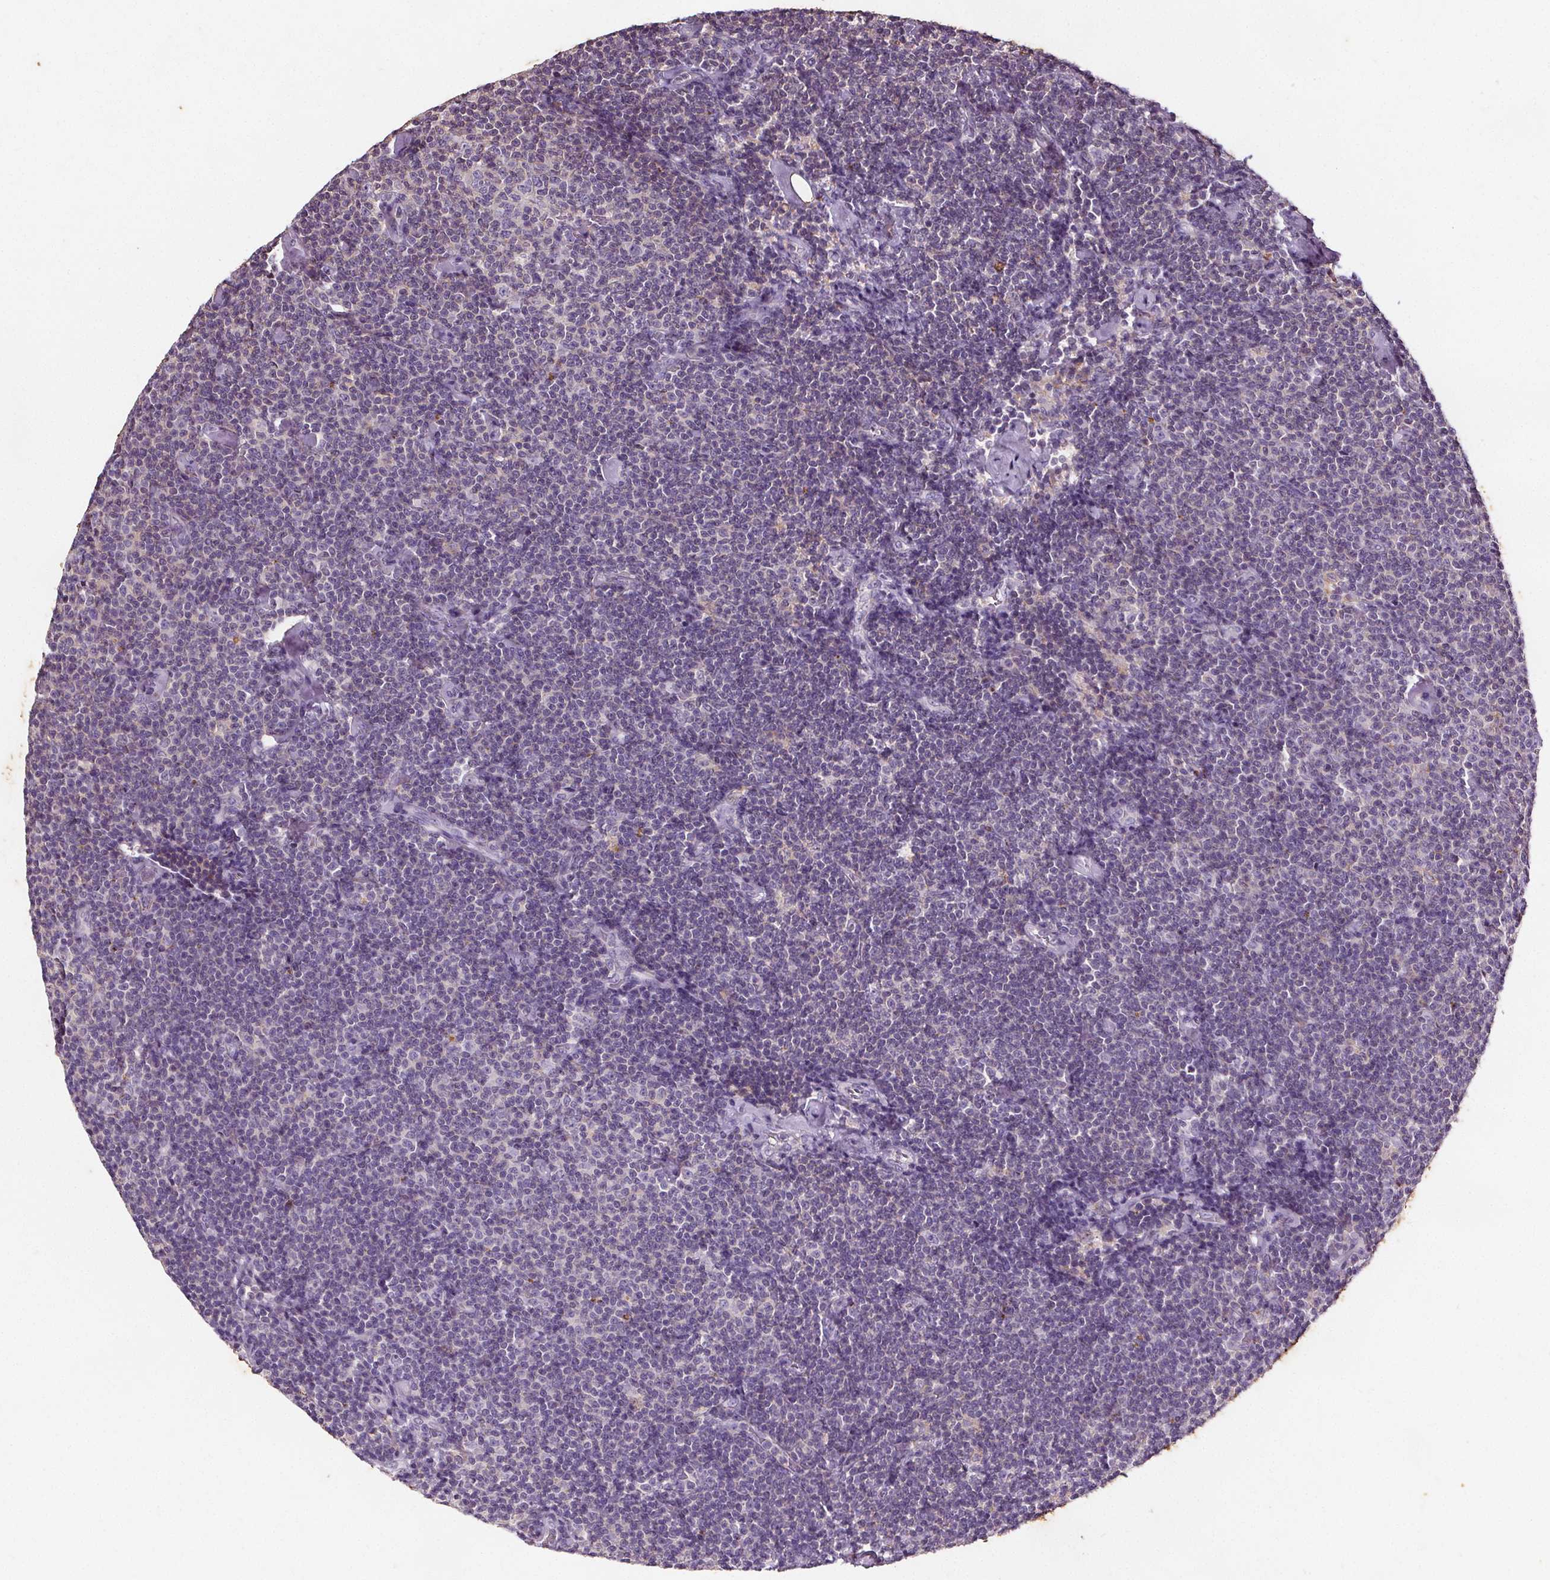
{"staining": {"intensity": "negative", "quantity": "none", "location": "none"}, "tissue": "lymphoma", "cell_type": "Tumor cells", "image_type": "cancer", "snomed": [{"axis": "morphology", "description": "Malignant lymphoma, non-Hodgkin's type, Low grade"}, {"axis": "topography", "description": "Lymph node"}], "caption": "An IHC photomicrograph of malignant lymphoma, non-Hodgkin's type (low-grade) is shown. There is no staining in tumor cells of malignant lymphoma, non-Hodgkin's type (low-grade). The staining is performed using DAB brown chromogen with nuclei counter-stained in using hematoxylin.", "gene": "C19orf84", "patient": {"sex": "male", "age": 81}}